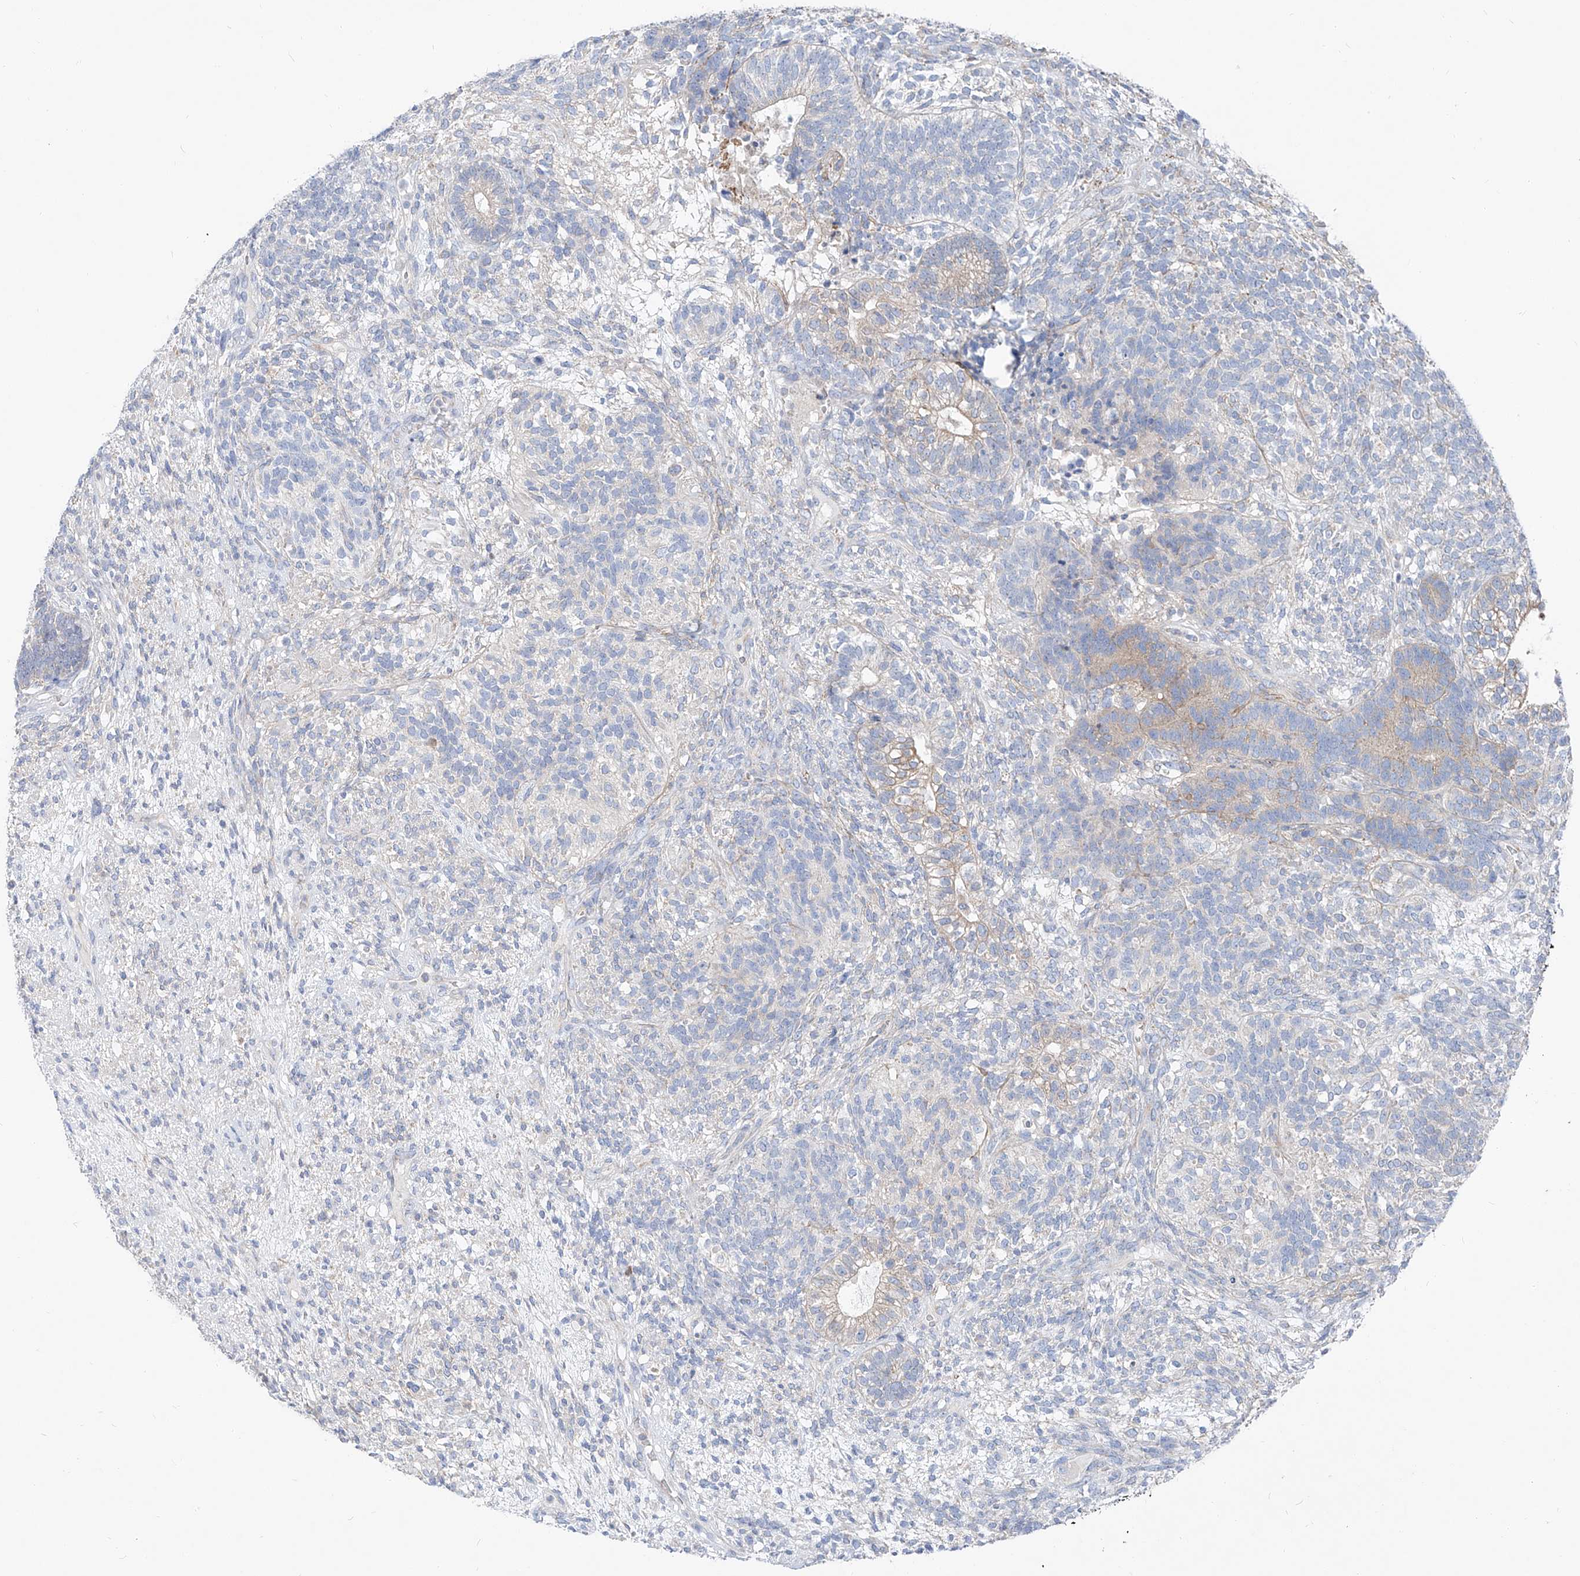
{"staining": {"intensity": "weak", "quantity": "<25%", "location": "cytoplasmic/membranous"}, "tissue": "testis cancer", "cell_type": "Tumor cells", "image_type": "cancer", "snomed": [{"axis": "morphology", "description": "Seminoma, NOS"}, {"axis": "morphology", "description": "Carcinoma, Embryonal, NOS"}, {"axis": "topography", "description": "Testis"}], "caption": "The micrograph shows no staining of tumor cells in seminoma (testis).", "gene": "UFL1", "patient": {"sex": "male", "age": 28}}